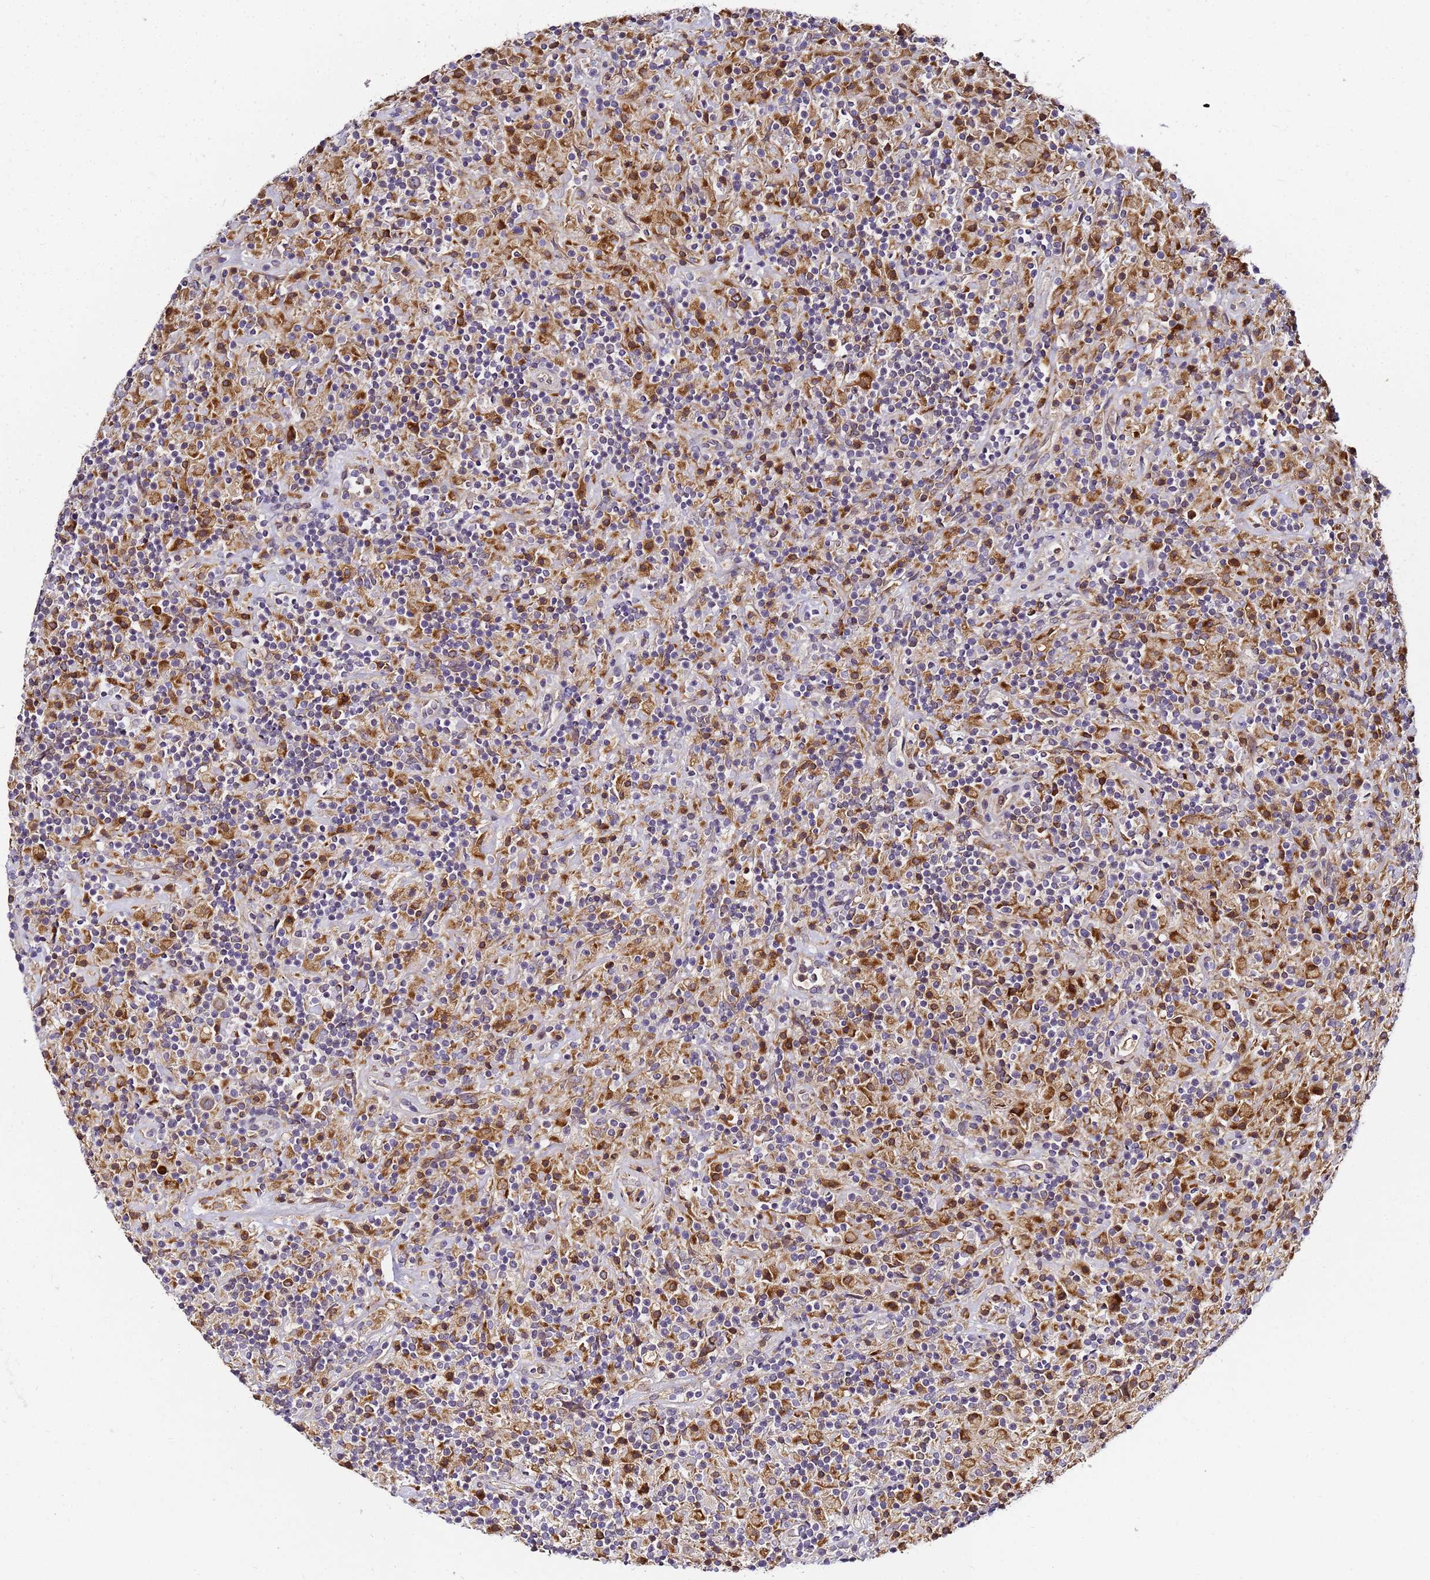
{"staining": {"intensity": "weak", "quantity": "25%-75%", "location": "cytoplasmic/membranous"}, "tissue": "lymphoma", "cell_type": "Tumor cells", "image_type": "cancer", "snomed": [{"axis": "morphology", "description": "Hodgkin's disease, NOS"}, {"axis": "topography", "description": "Lymph node"}], "caption": "Immunohistochemical staining of human Hodgkin's disease reveals low levels of weak cytoplasmic/membranous expression in about 25%-75% of tumor cells.", "gene": "ADPGK", "patient": {"sex": "male", "age": 70}}